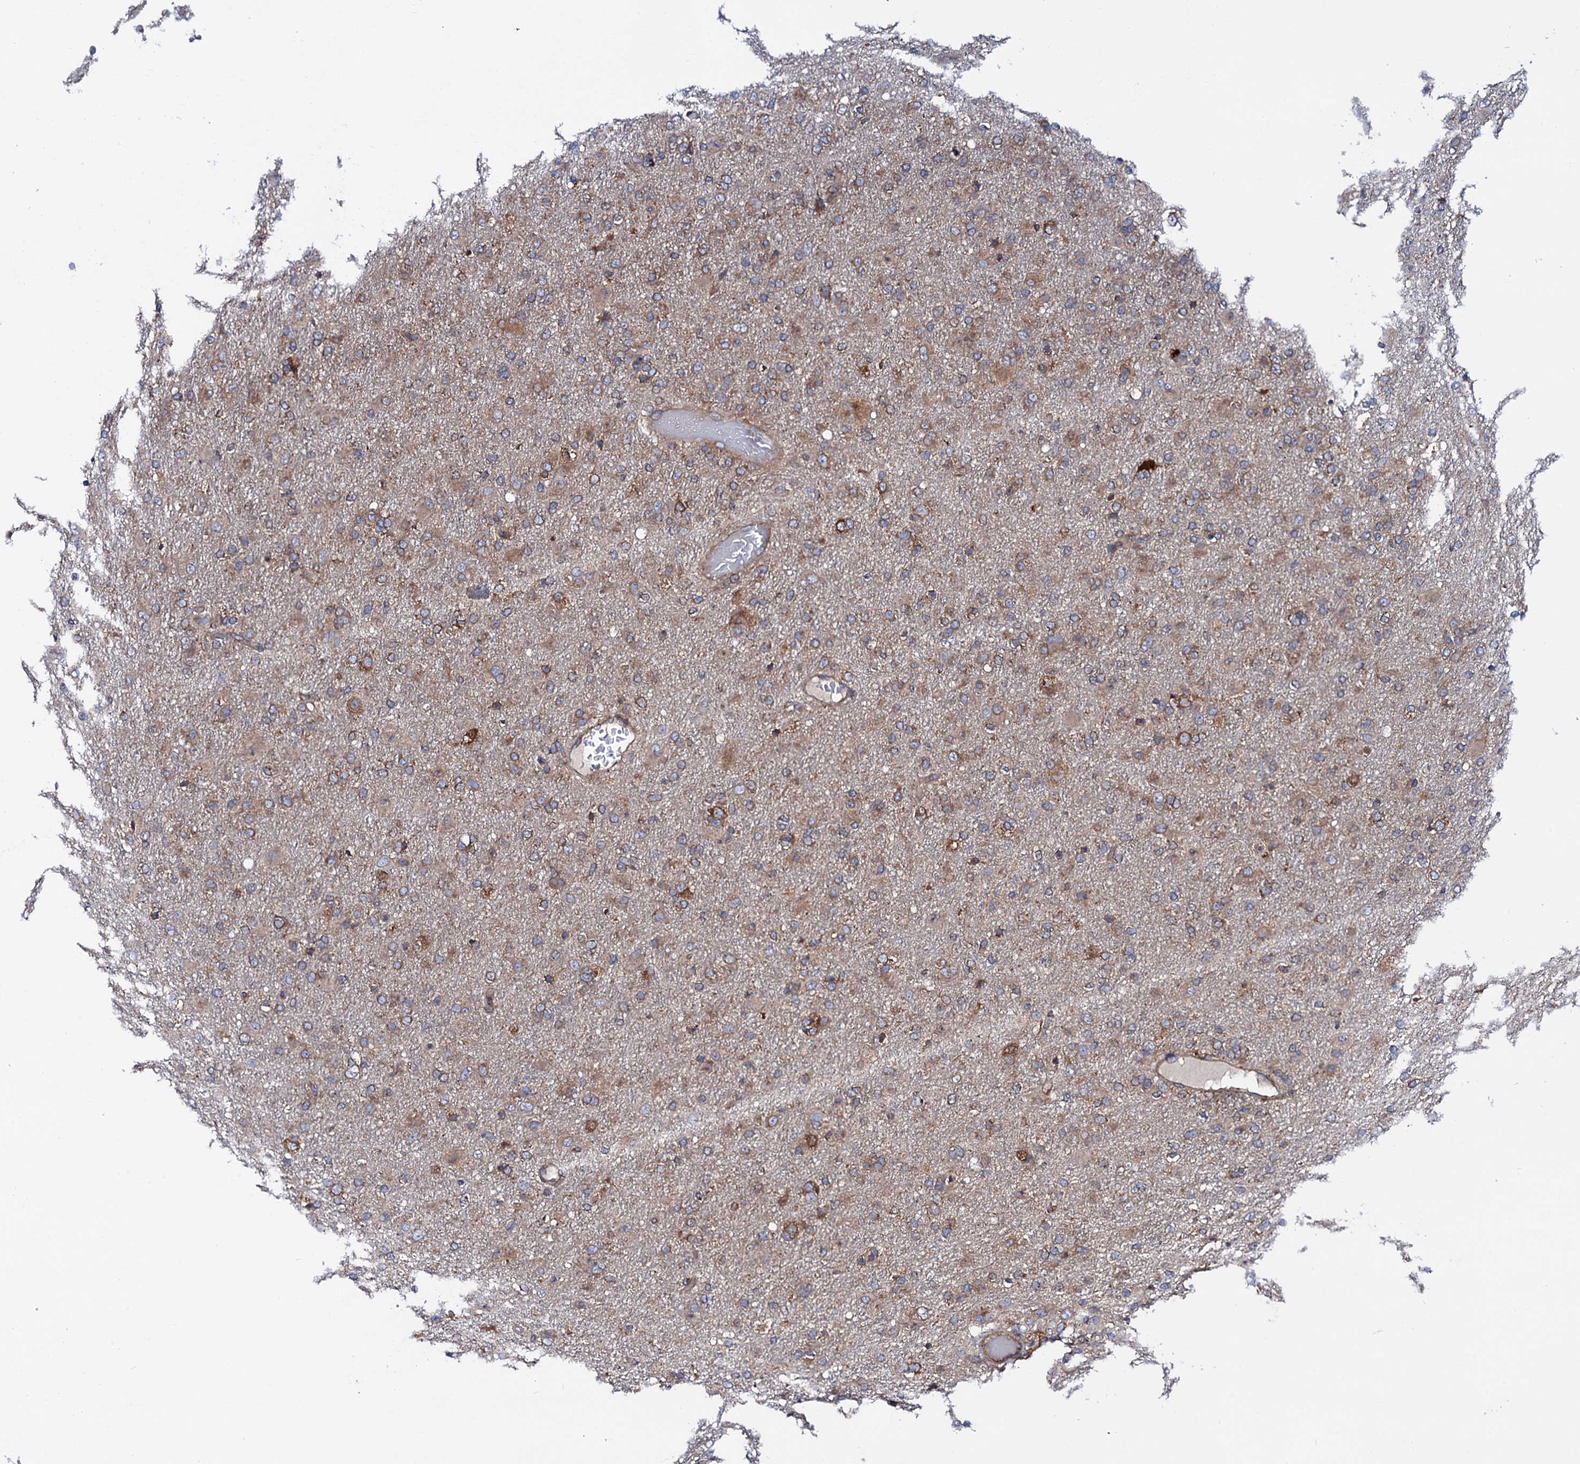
{"staining": {"intensity": "moderate", "quantity": "25%-75%", "location": "cytoplasmic/membranous"}, "tissue": "glioma", "cell_type": "Tumor cells", "image_type": "cancer", "snomed": [{"axis": "morphology", "description": "Glioma, malignant, Low grade"}, {"axis": "topography", "description": "Brain"}], "caption": "Protein expression by IHC shows moderate cytoplasmic/membranous expression in about 25%-75% of tumor cells in glioma.", "gene": "MRPL48", "patient": {"sex": "male", "age": 65}}